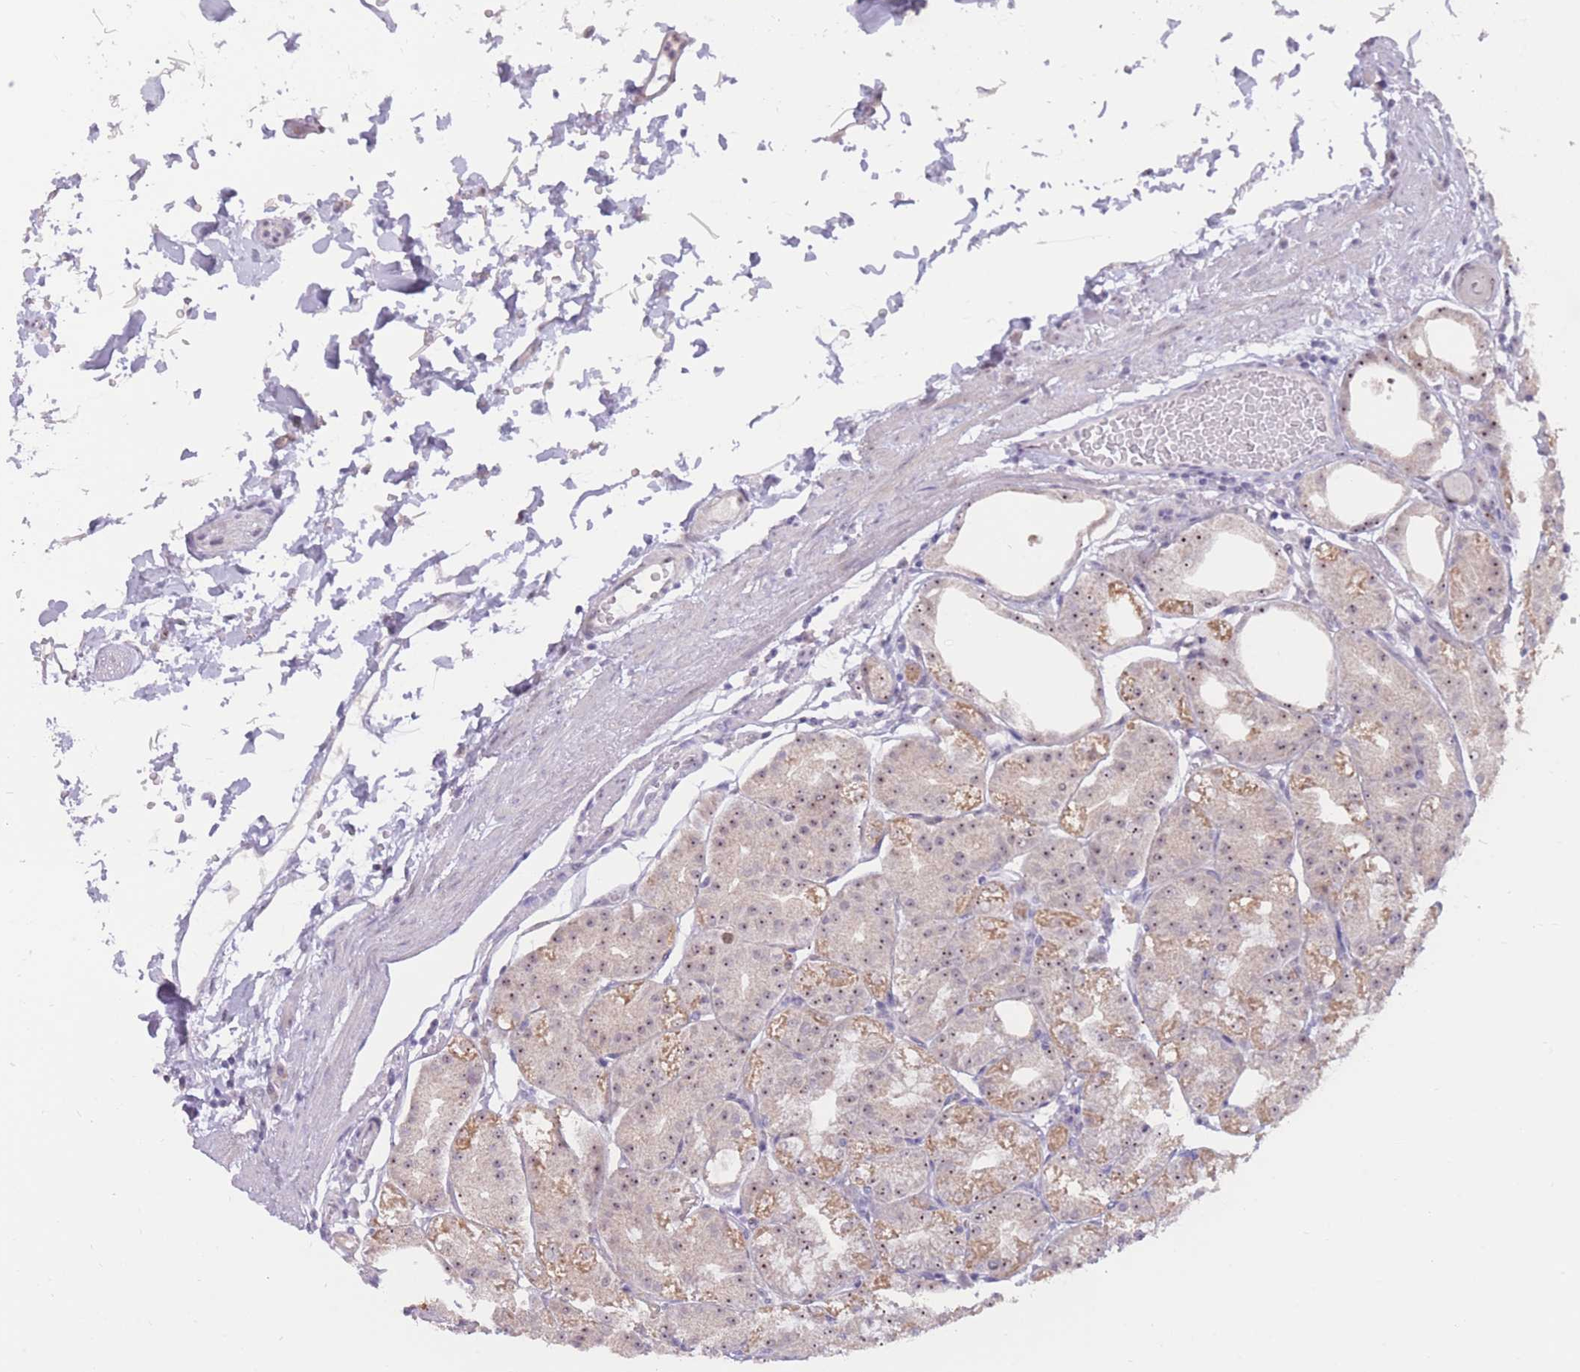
{"staining": {"intensity": "moderate", "quantity": ">75%", "location": "cytoplasmic/membranous,nuclear"}, "tissue": "stomach", "cell_type": "Glandular cells", "image_type": "normal", "snomed": [{"axis": "morphology", "description": "Normal tissue, NOS"}, {"axis": "topography", "description": "Stomach, lower"}], "caption": "Immunohistochemistry (IHC) histopathology image of normal stomach: human stomach stained using immunohistochemistry (IHC) displays medium levels of moderate protein expression localized specifically in the cytoplasmic/membranous,nuclear of glandular cells, appearing as a cytoplasmic/membranous,nuclear brown color.", "gene": "MCIDAS", "patient": {"sex": "male", "age": 71}}